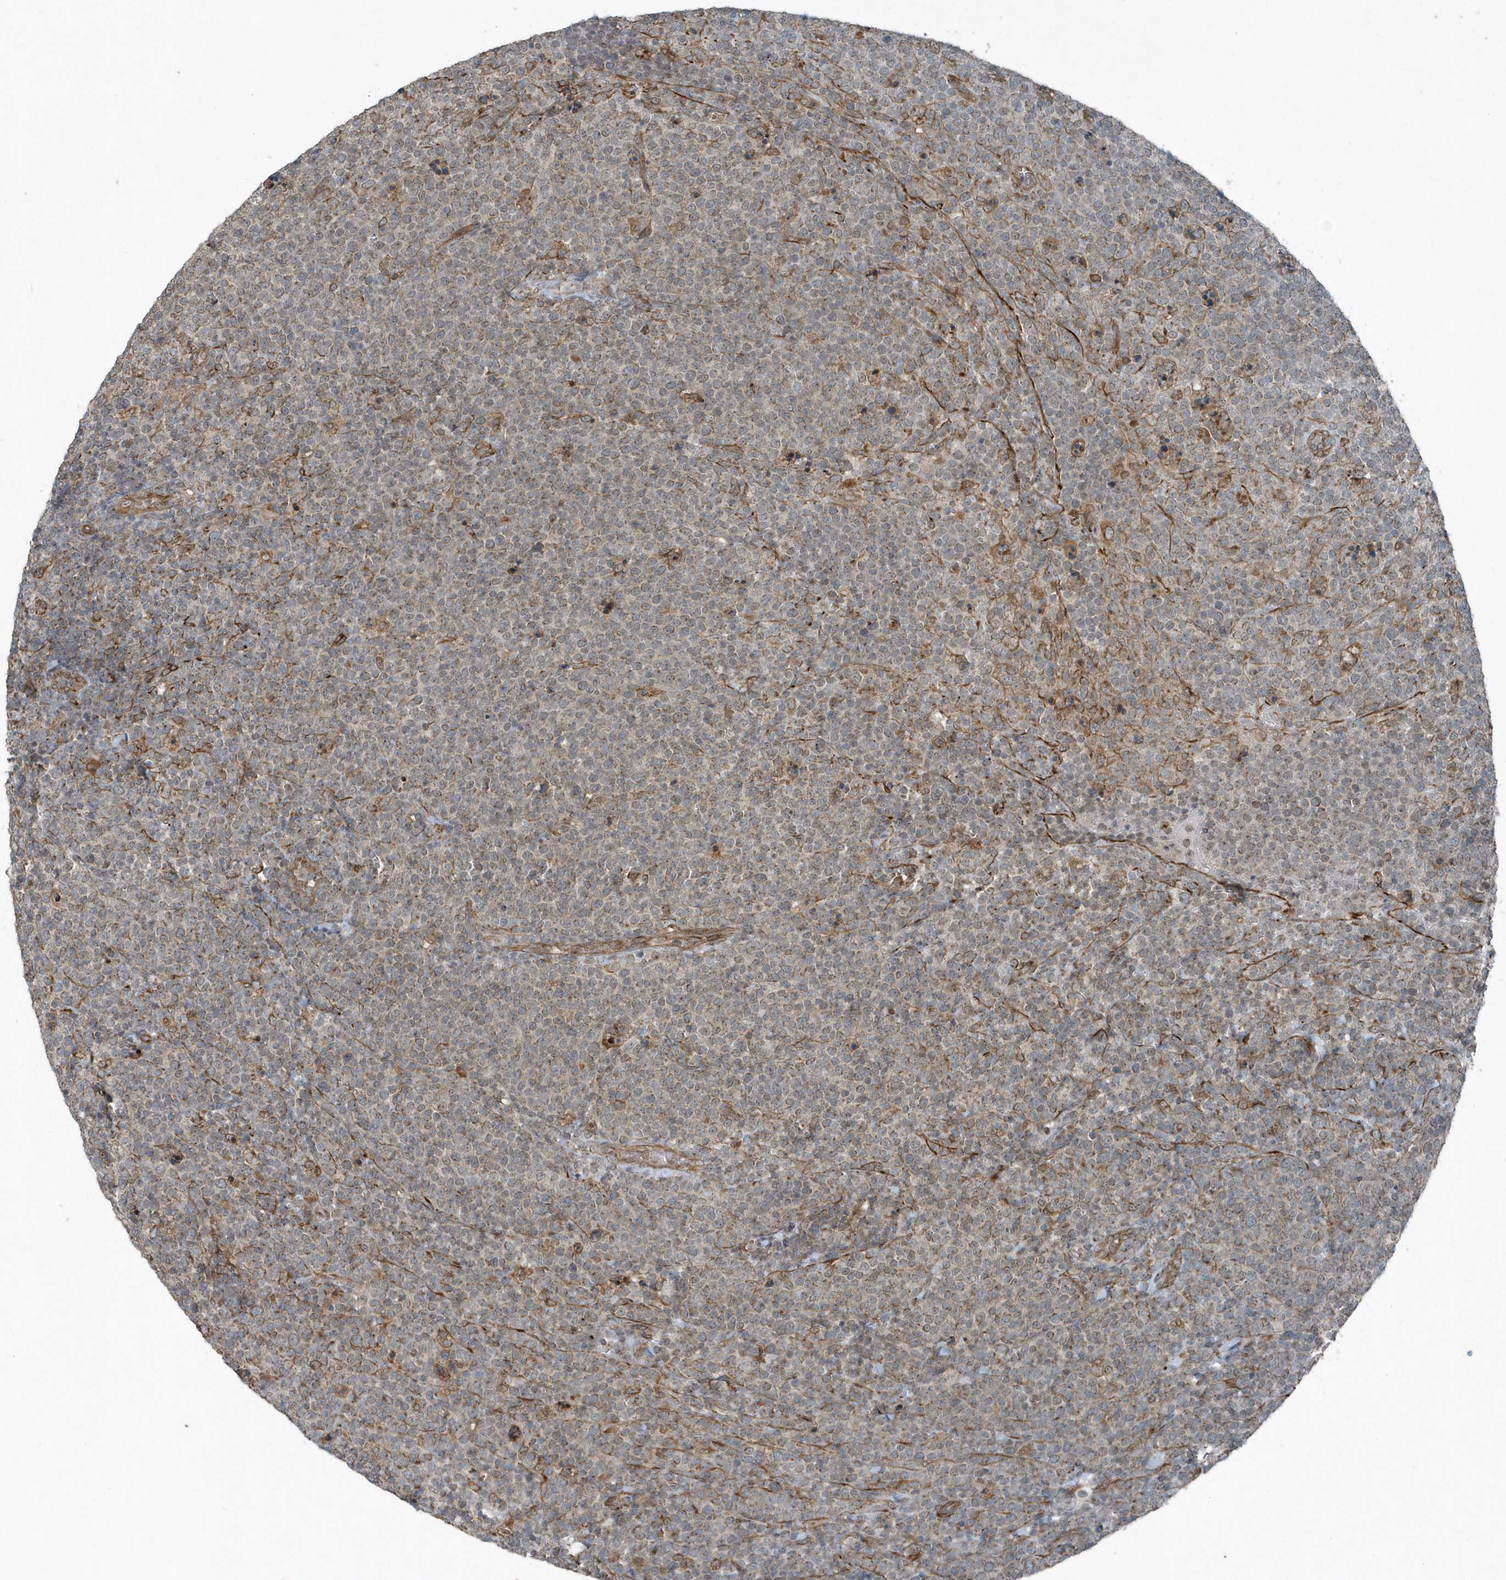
{"staining": {"intensity": "weak", "quantity": "25%-75%", "location": "cytoplasmic/membranous"}, "tissue": "lymphoma", "cell_type": "Tumor cells", "image_type": "cancer", "snomed": [{"axis": "morphology", "description": "Malignant lymphoma, non-Hodgkin's type, High grade"}, {"axis": "topography", "description": "Lymph node"}], "caption": "Malignant lymphoma, non-Hodgkin's type (high-grade) tissue shows weak cytoplasmic/membranous staining in about 25%-75% of tumor cells", "gene": "GCC2", "patient": {"sex": "male", "age": 61}}